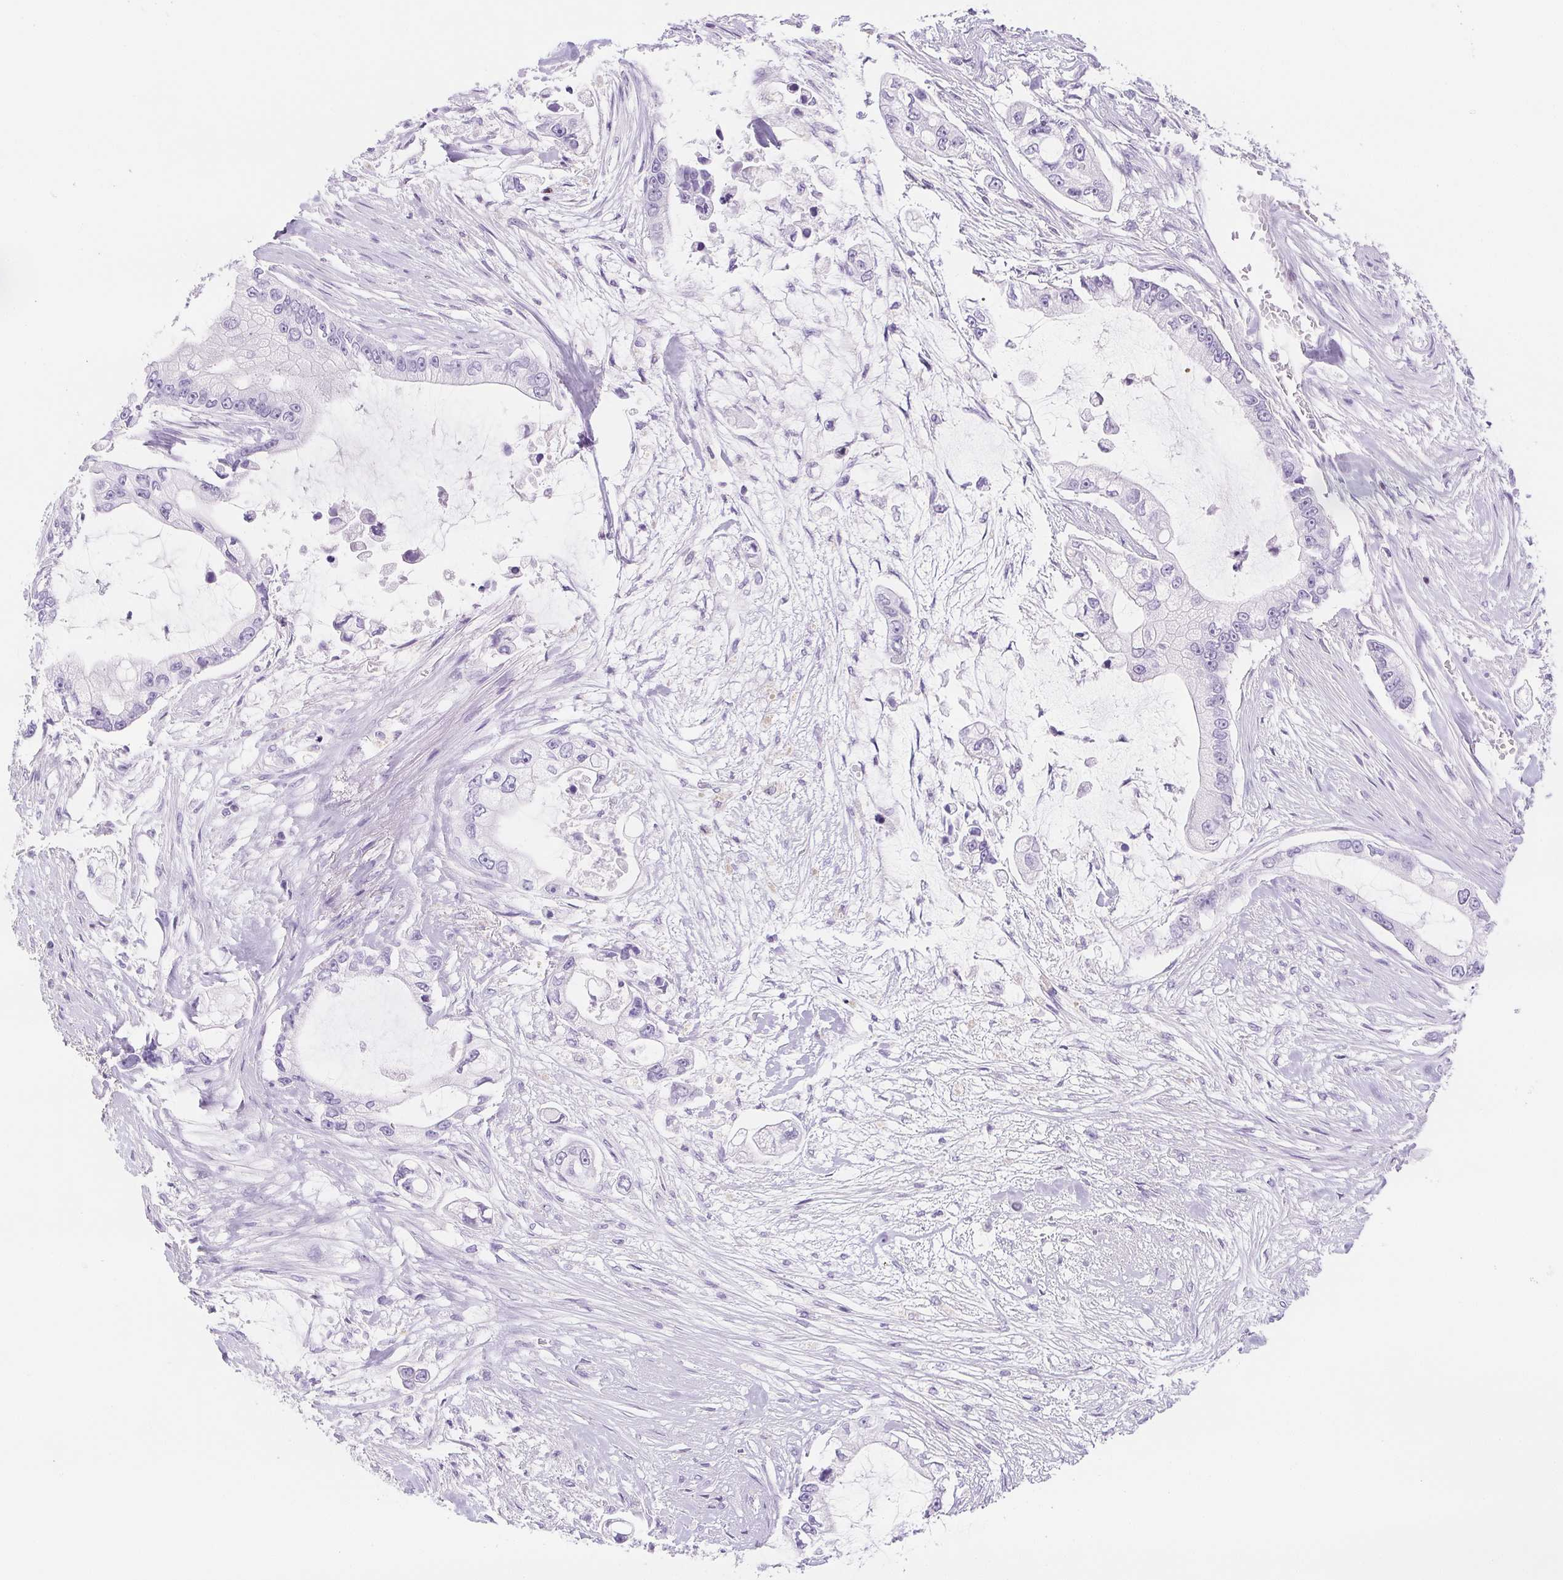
{"staining": {"intensity": "negative", "quantity": "none", "location": "none"}, "tissue": "pancreatic cancer", "cell_type": "Tumor cells", "image_type": "cancer", "snomed": [{"axis": "morphology", "description": "Adenocarcinoma, NOS"}, {"axis": "topography", "description": "Pancreas"}], "caption": "IHC histopathology image of neoplastic tissue: pancreatic cancer (adenocarcinoma) stained with DAB demonstrates no significant protein positivity in tumor cells.", "gene": "BEND2", "patient": {"sex": "female", "age": 69}}